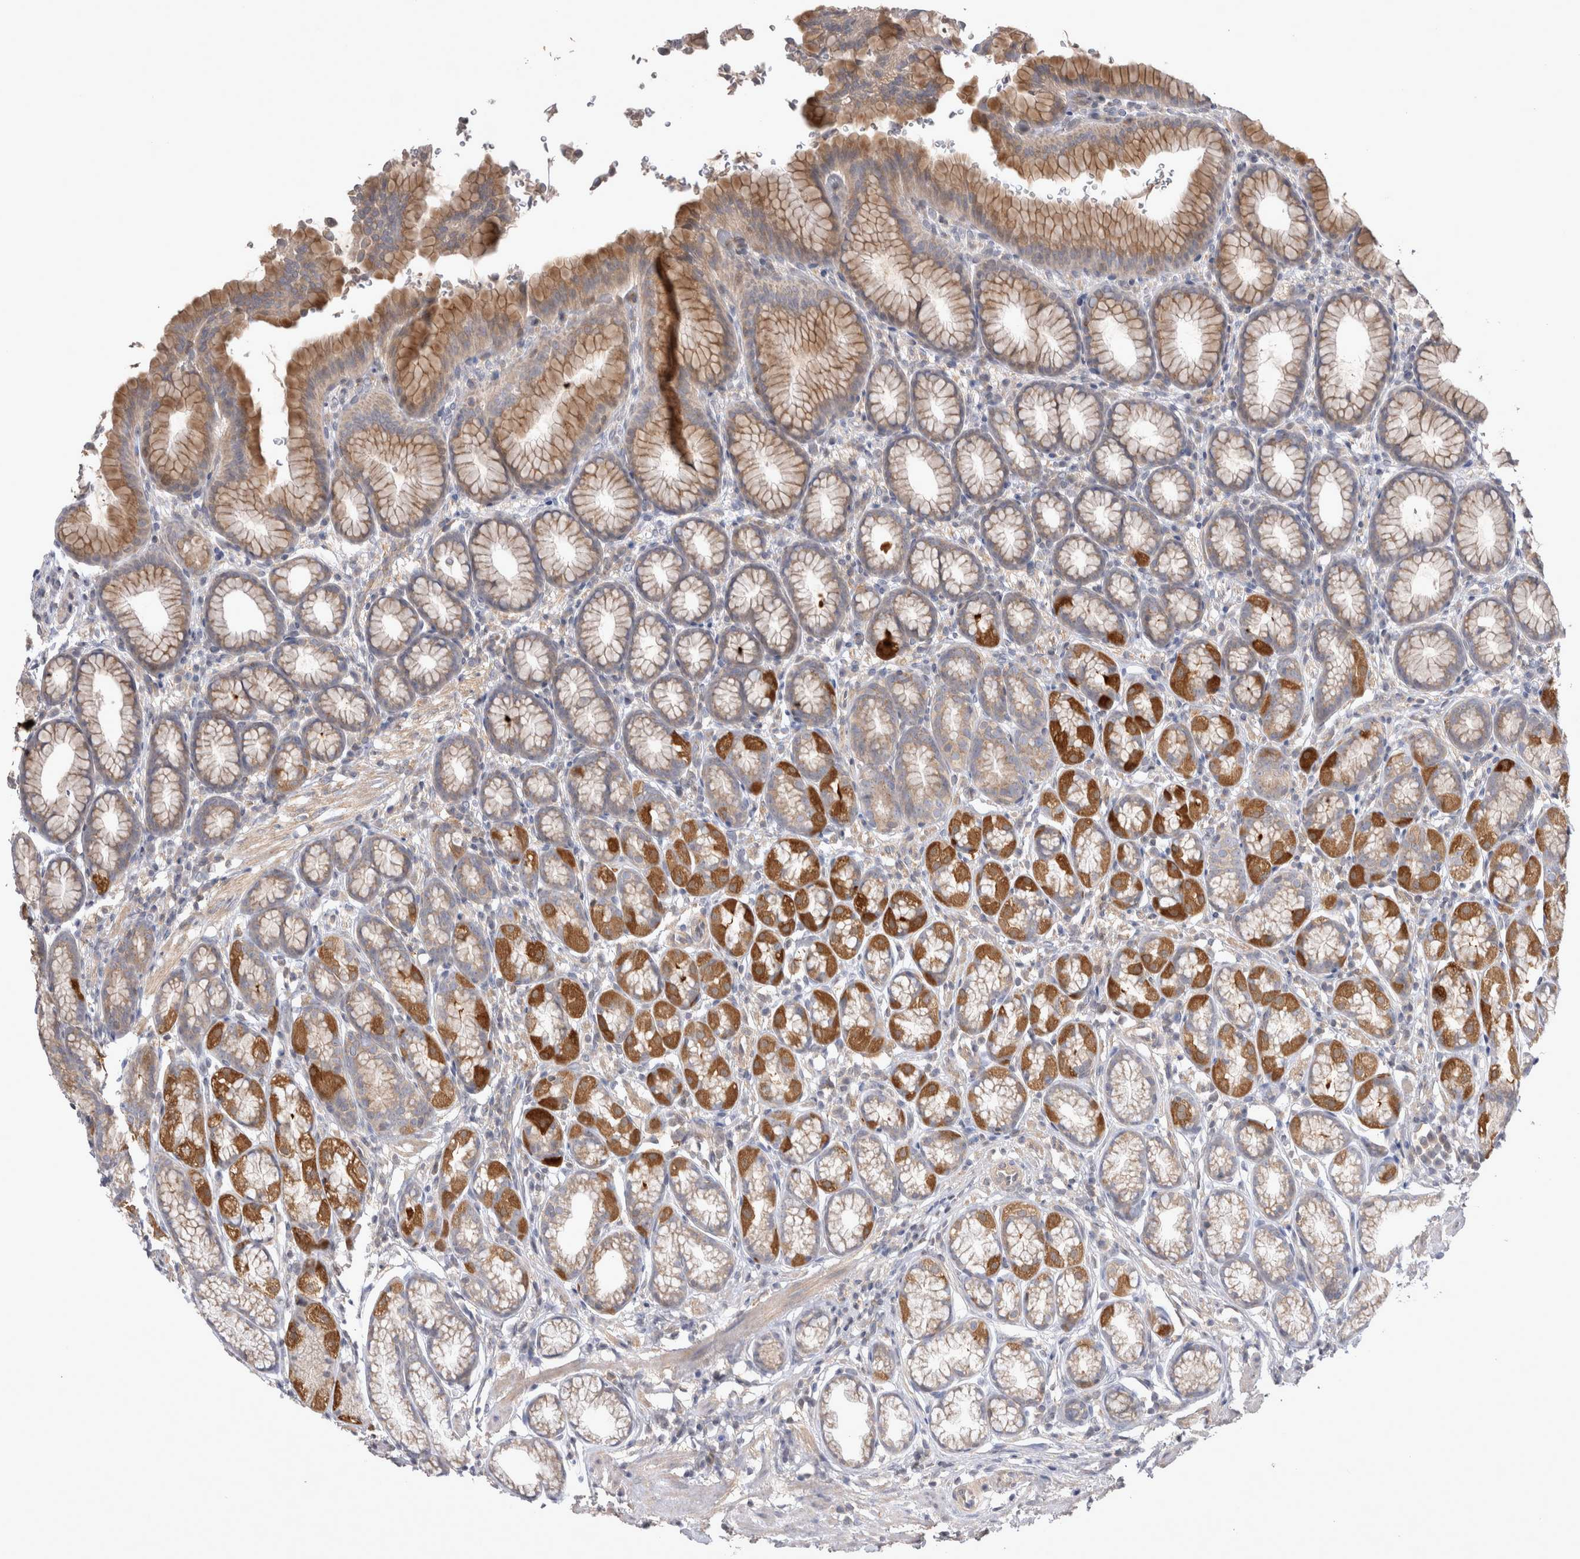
{"staining": {"intensity": "strong", "quantity": "25%-75%", "location": "cytoplasmic/membranous"}, "tissue": "stomach", "cell_type": "Glandular cells", "image_type": "normal", "snomed": [{"axis": "morphology", "description": "Normal tissue, NOS"}, {"axis": "topography", "description": "Stomach"}], "caption": "Immunohistochemical staining of benign stomach displays high levels of strong cytoplasmic/membranous expression in about 25%-75% of glandular cells.", "gene": "SRD5A3", "patient": {"sex": "male", "age": 42}}